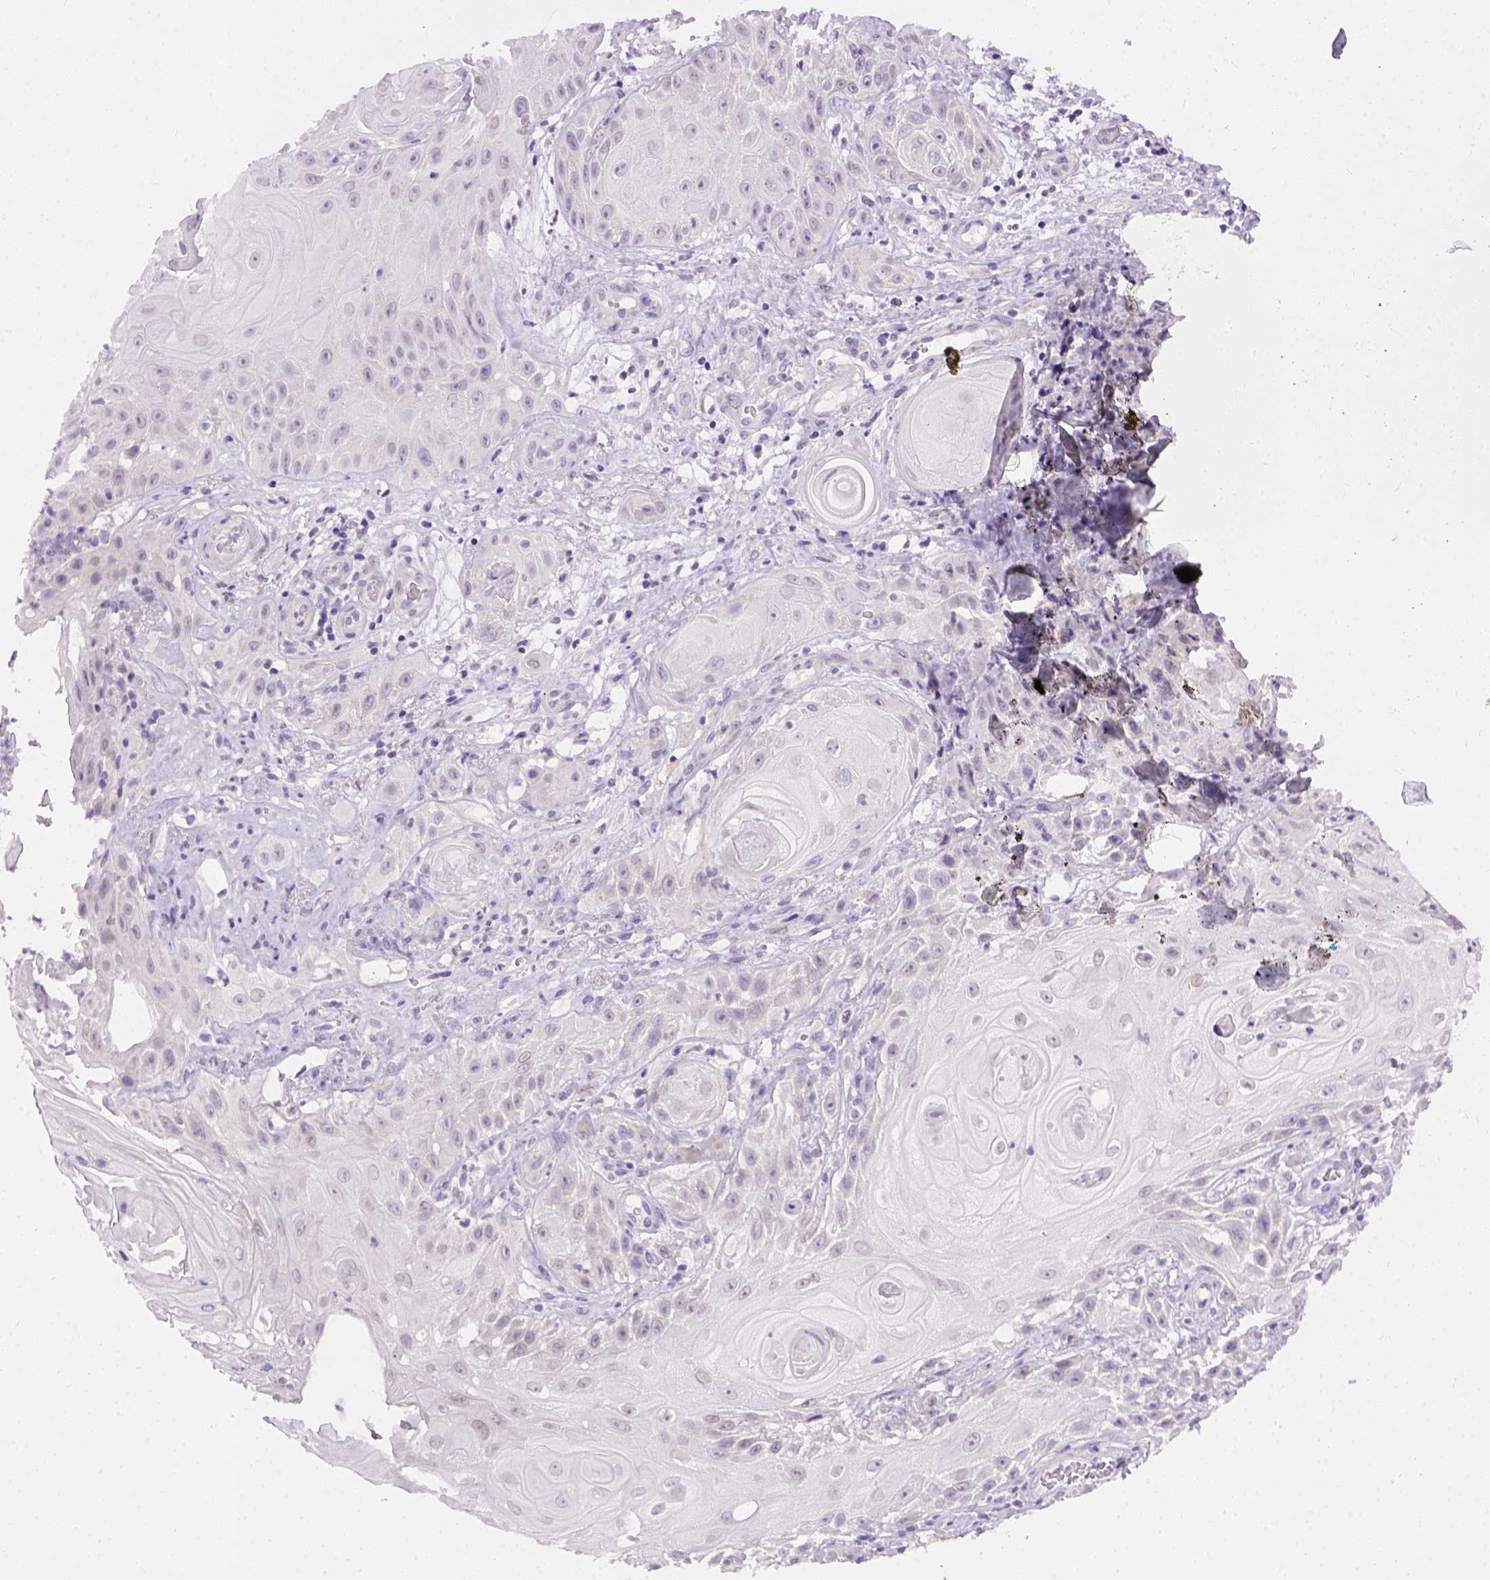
{"staining": {"intensity": "negative", "quantity": "none", "location": "none"}, "tissue": "skin cancer", "cell_type": "Tumor cells", "image_type": "cancer", "snomed": [{"axis": "morphology", "description": "Squamous cell carcinoma, NOS"}, {"axis": "topography", "description": "Skin"}], "caption": "Immunohistochemistry micrograph of neoplastic tissue: human squamous cell carcinoma (skin) stained with DAB (3,3'-diaminobenzidine) shows no significant protein expression in tumor cells.", "gene": "FAM184B", "patient": {"sex": "male", "age": 62}}